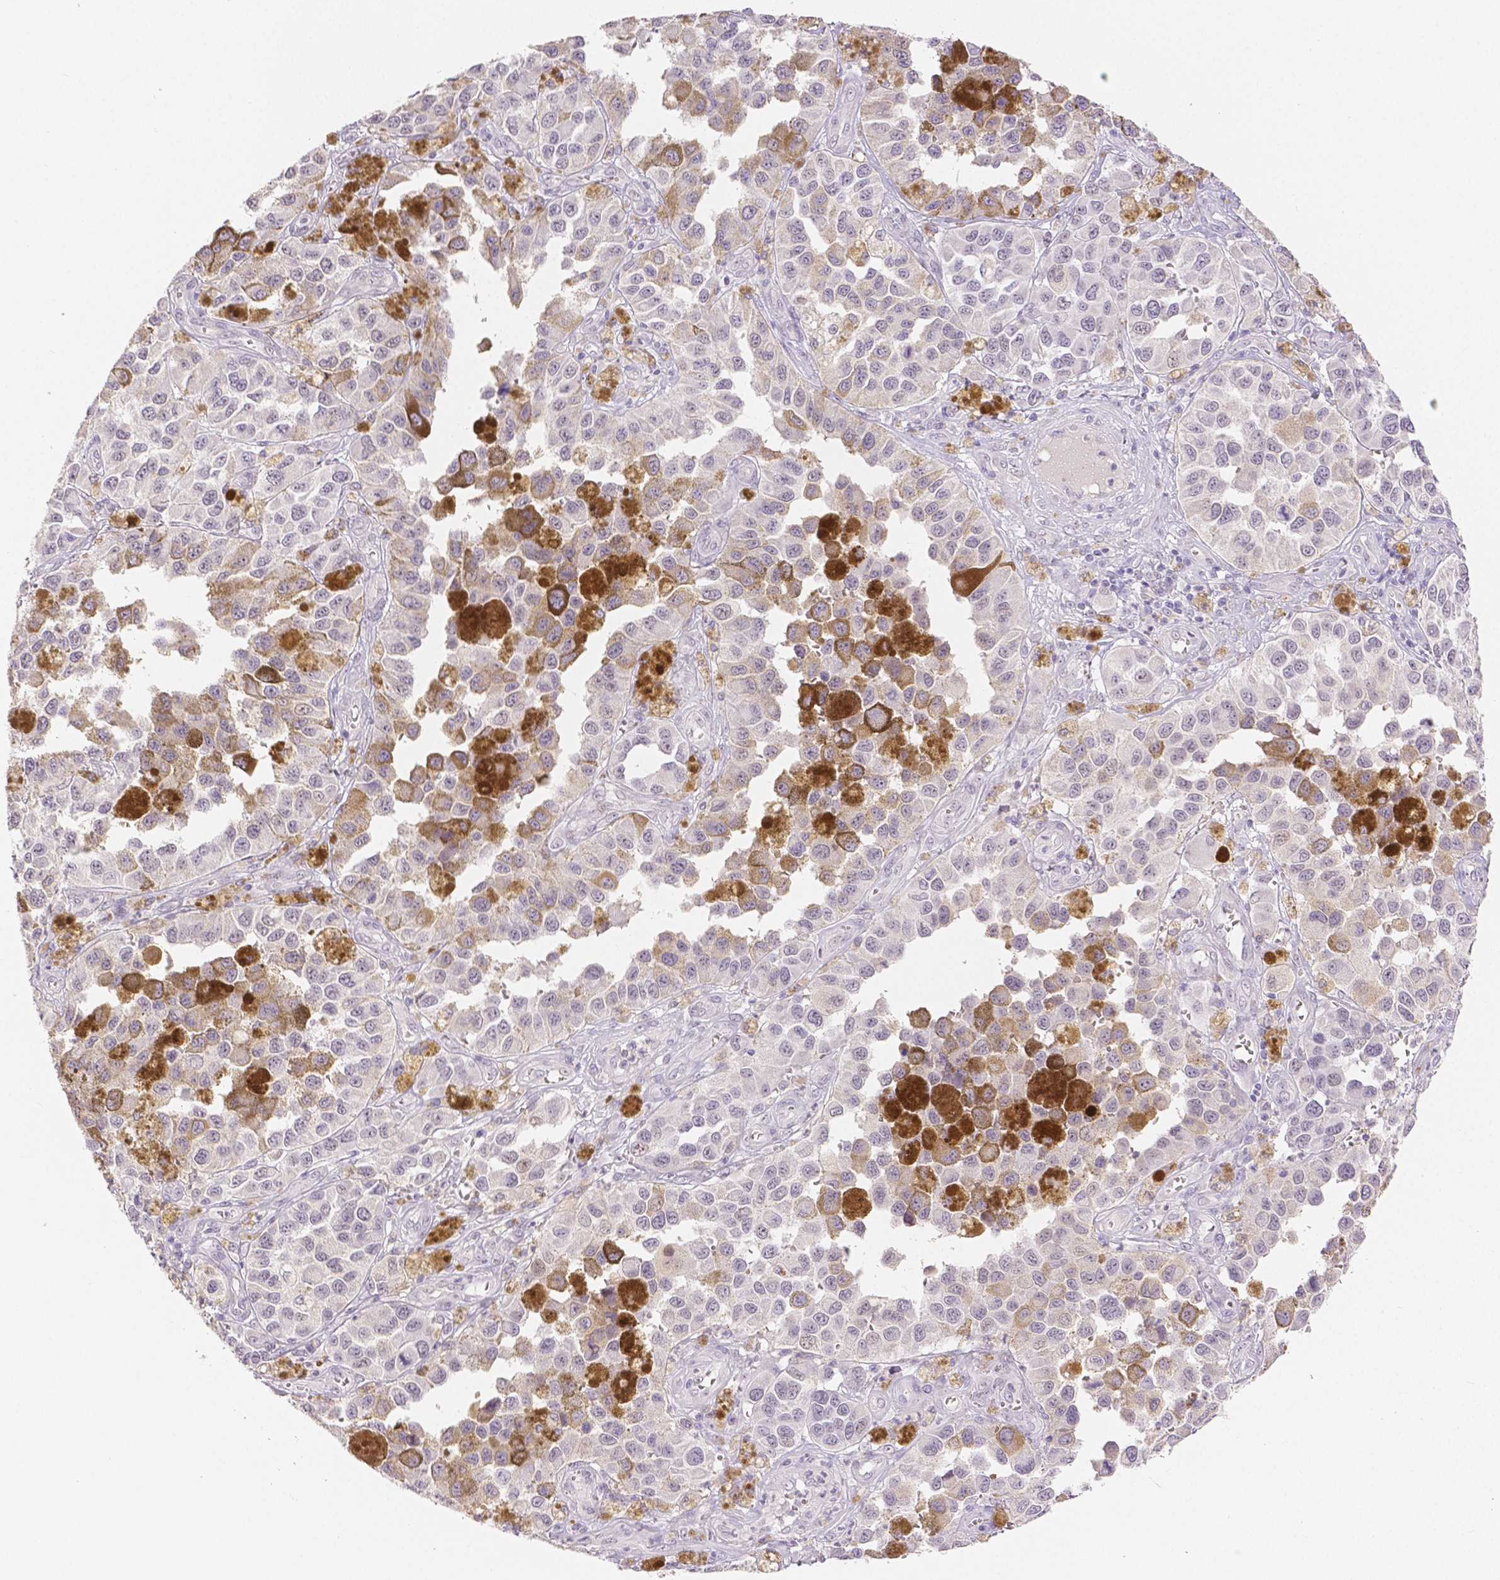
{"staining": {"intensity": "negative", "quantity": "none", "location": "none"}, "tissue": "melanoma", "cell_type": "Tumor cells", "image_type": "cancer", "snomed": [{"axis": "morphology", "description": "Malignant melanoma, NOS"}, {"axis": "topography", "description": "Skin"}], "caption": "A high-resolution micrograph shows immunohistochemistry (IHC) staining of malignant melanoma, which displays no significant positivity in tumor cells.", "gene": "OCLN", "patient": {"sex": "female", "age": 58}}